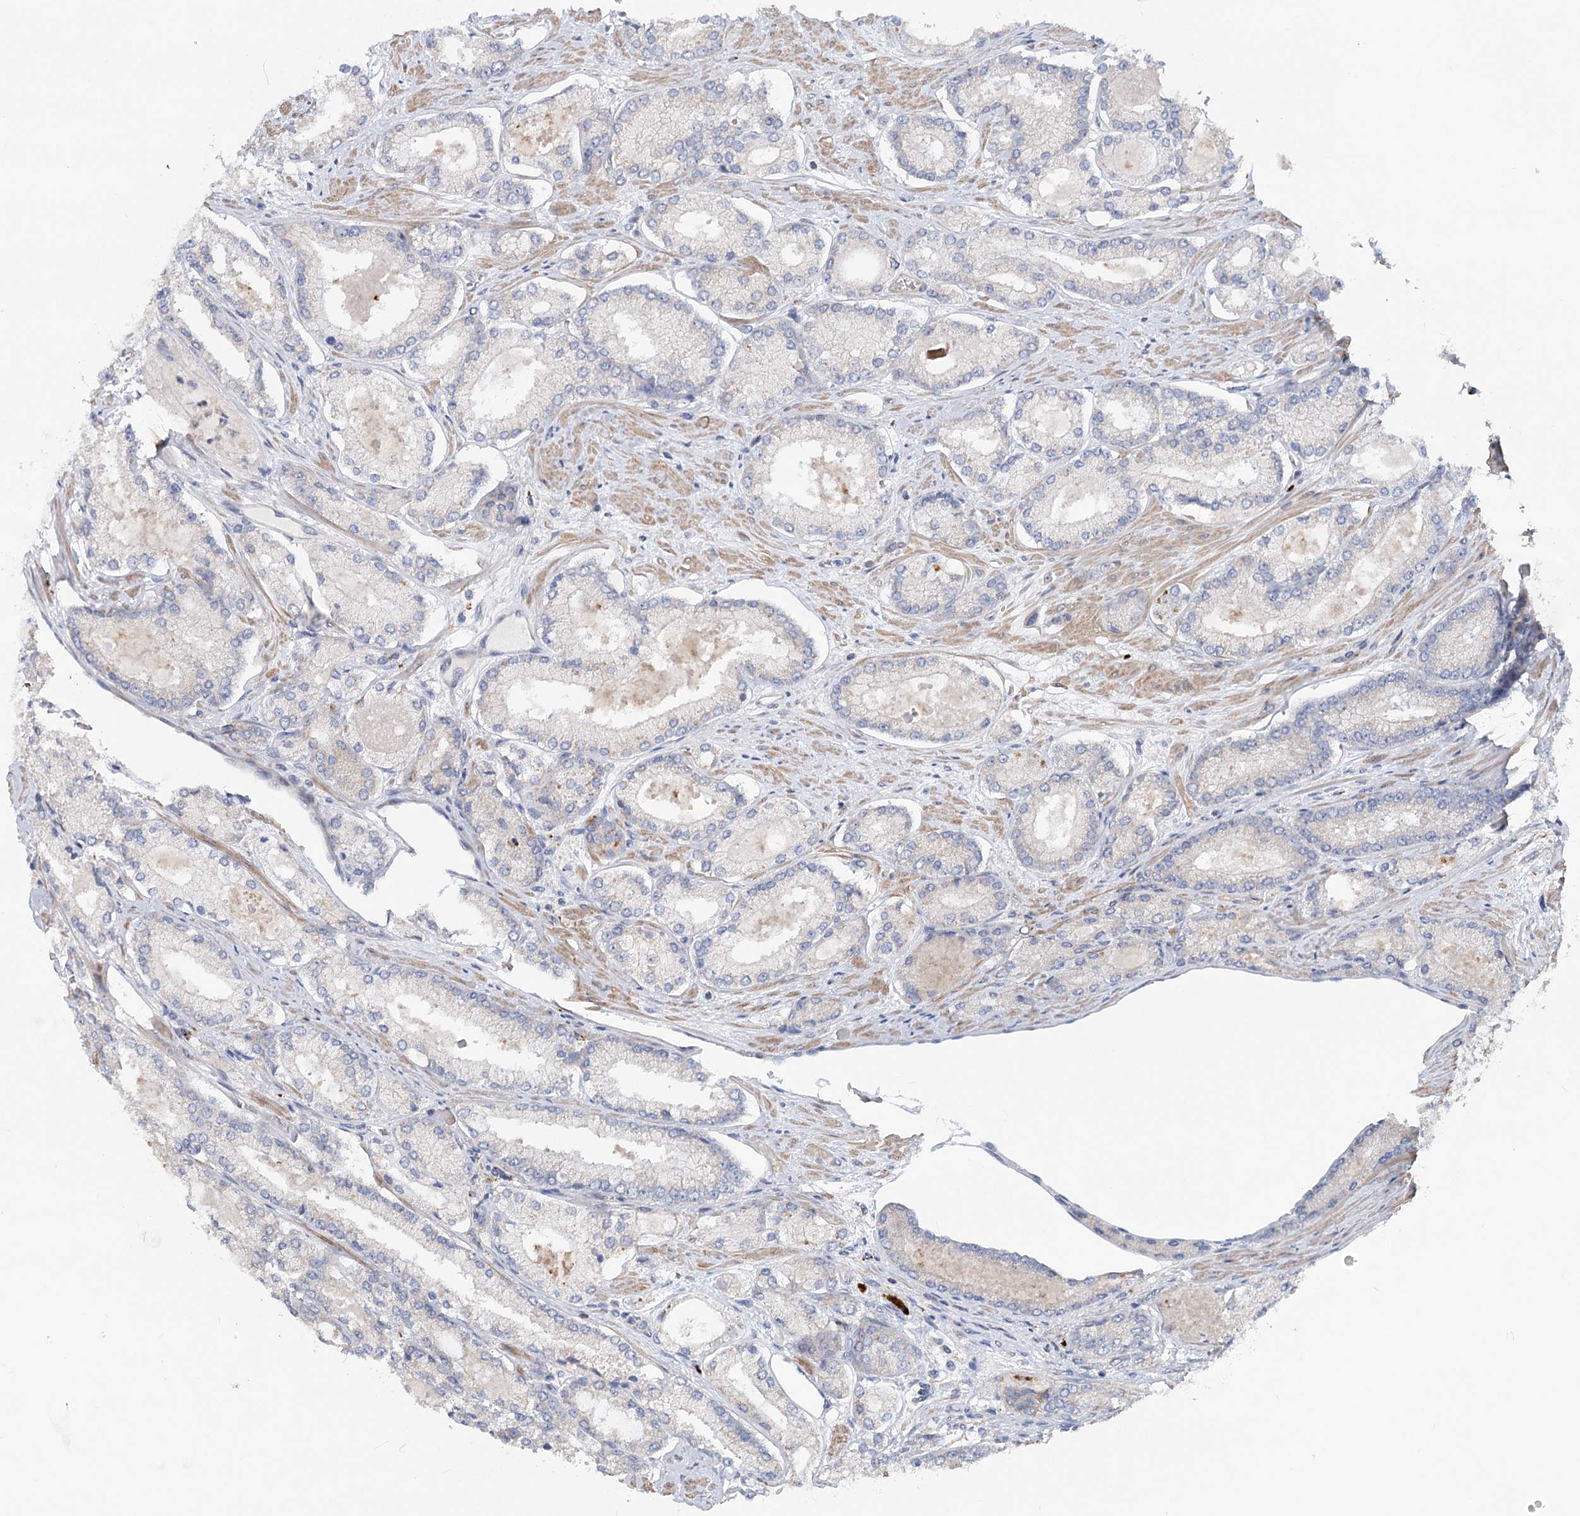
{"staining": {"intensity": "negative", "quantity": "none", "location": "none"}, "tissue": "prostate cancer", "cell_type": "Tumor cells", "image_type": "cancer", "snomed": [{"axis": "morphology", "description": "Adenocarcinoma, Low grade"}, {"axis": "topography", "description": "Prostate"}], "caption": "Photomicrograph shows no protein expression in tumor cells of adenocarcinoma (low-grade) (prostate) tissue. (DAB IHC, high magnification).", "gene": "SCN11A", "patient": {"sex": "male", "age": 74}}